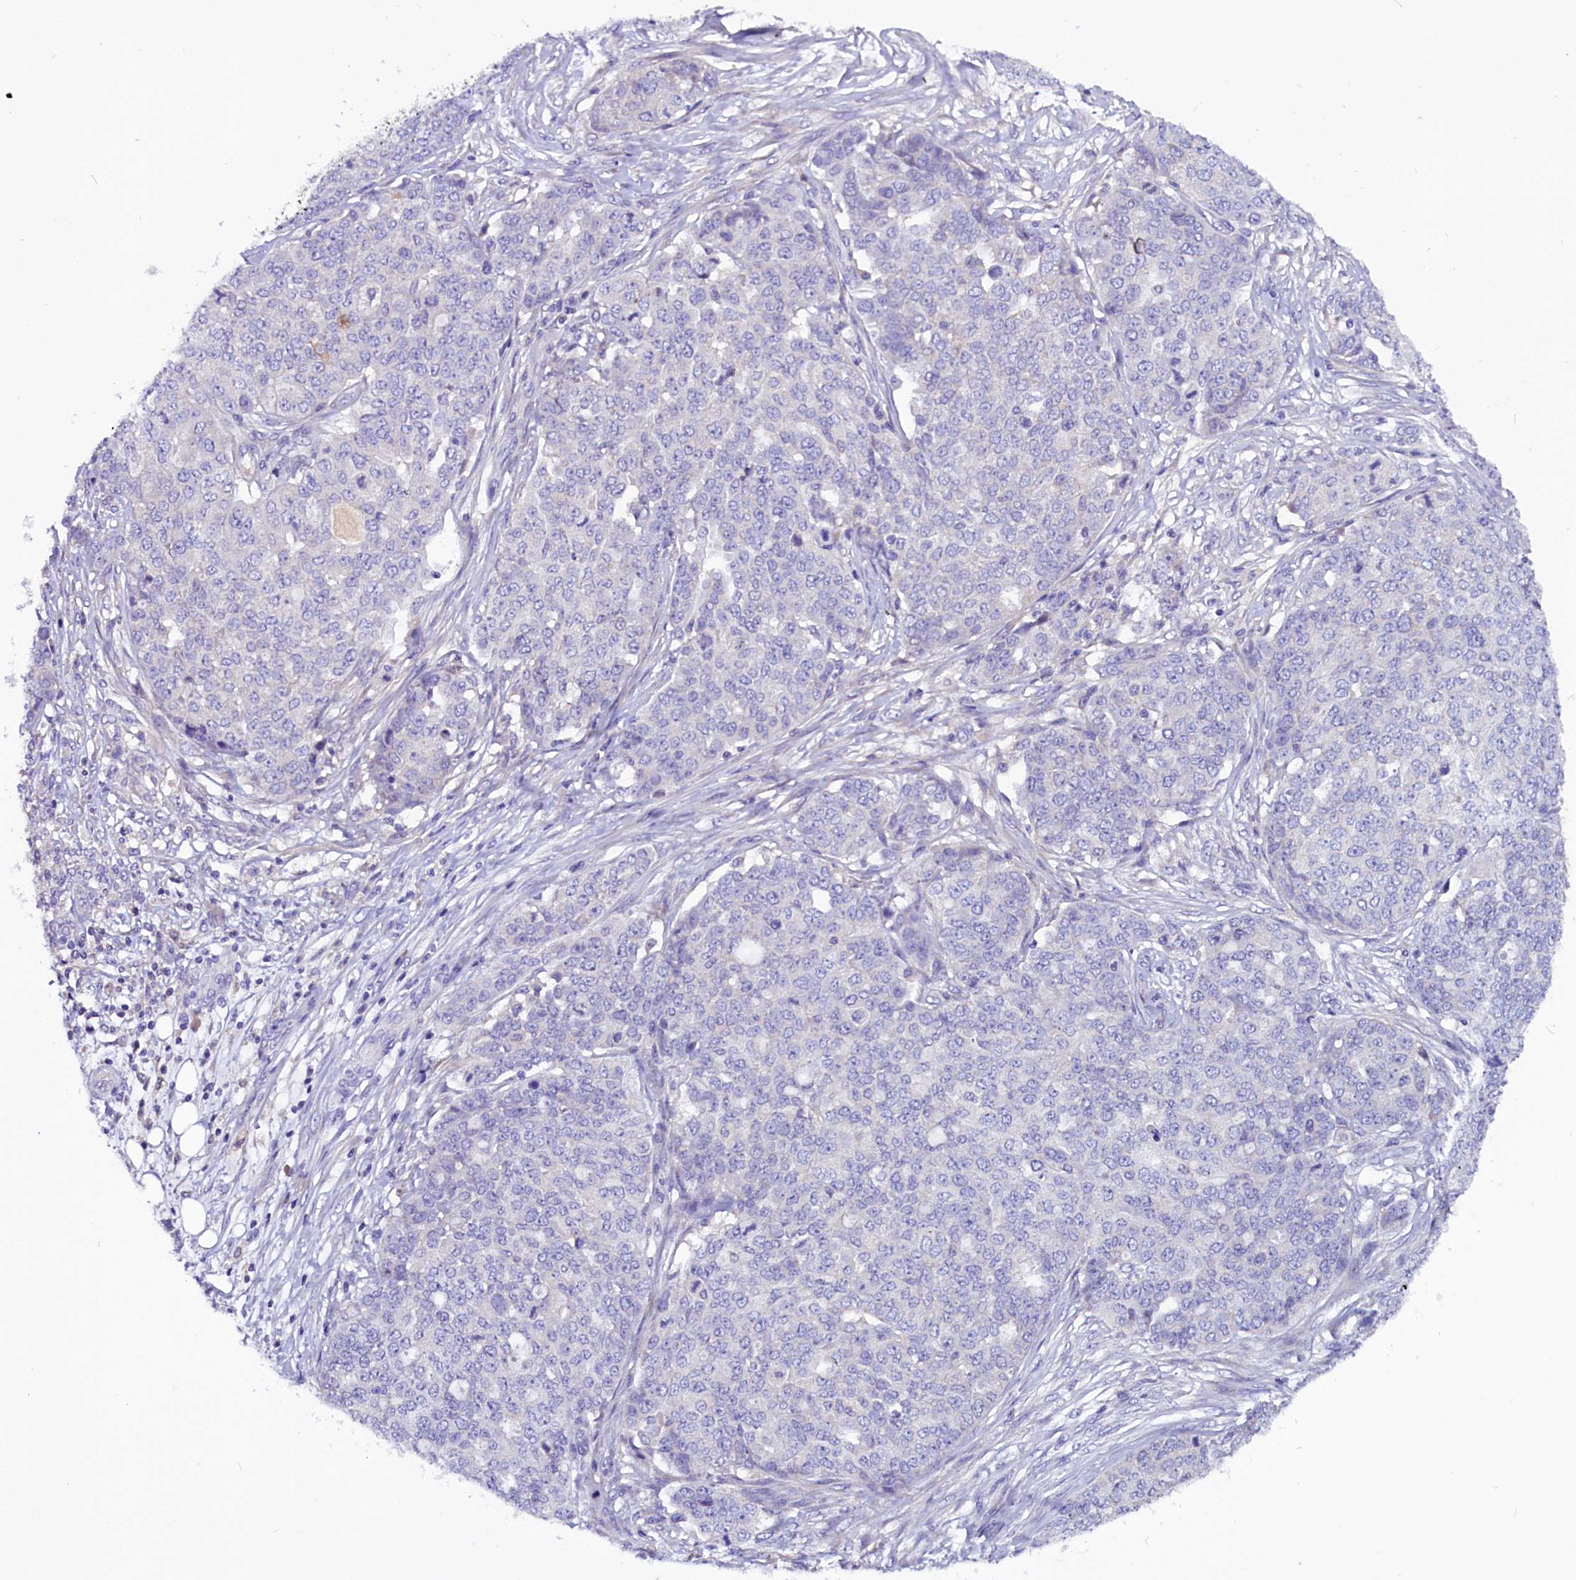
{"staining": {"intensity": "negative", "quantity": "none", "location": "none"}, "tissue": "ovarian cancer", "cell_type": "Tumor cells", "image_type": "cancer", "snomed": [{"axis": "morphology", "description": "Cystadenocarcinoma, serous, NOS"}, {"axis": "topography", "description": "Soft tissue"}, {"axis": "topography", "description": "Ovary"}], "caption": "Tumor cells are negative for brown protein staining in ovarian serous cystadenocarcinoma.", "gene": "CCBE1", "patient": {"sex": "female", "age": 57}}